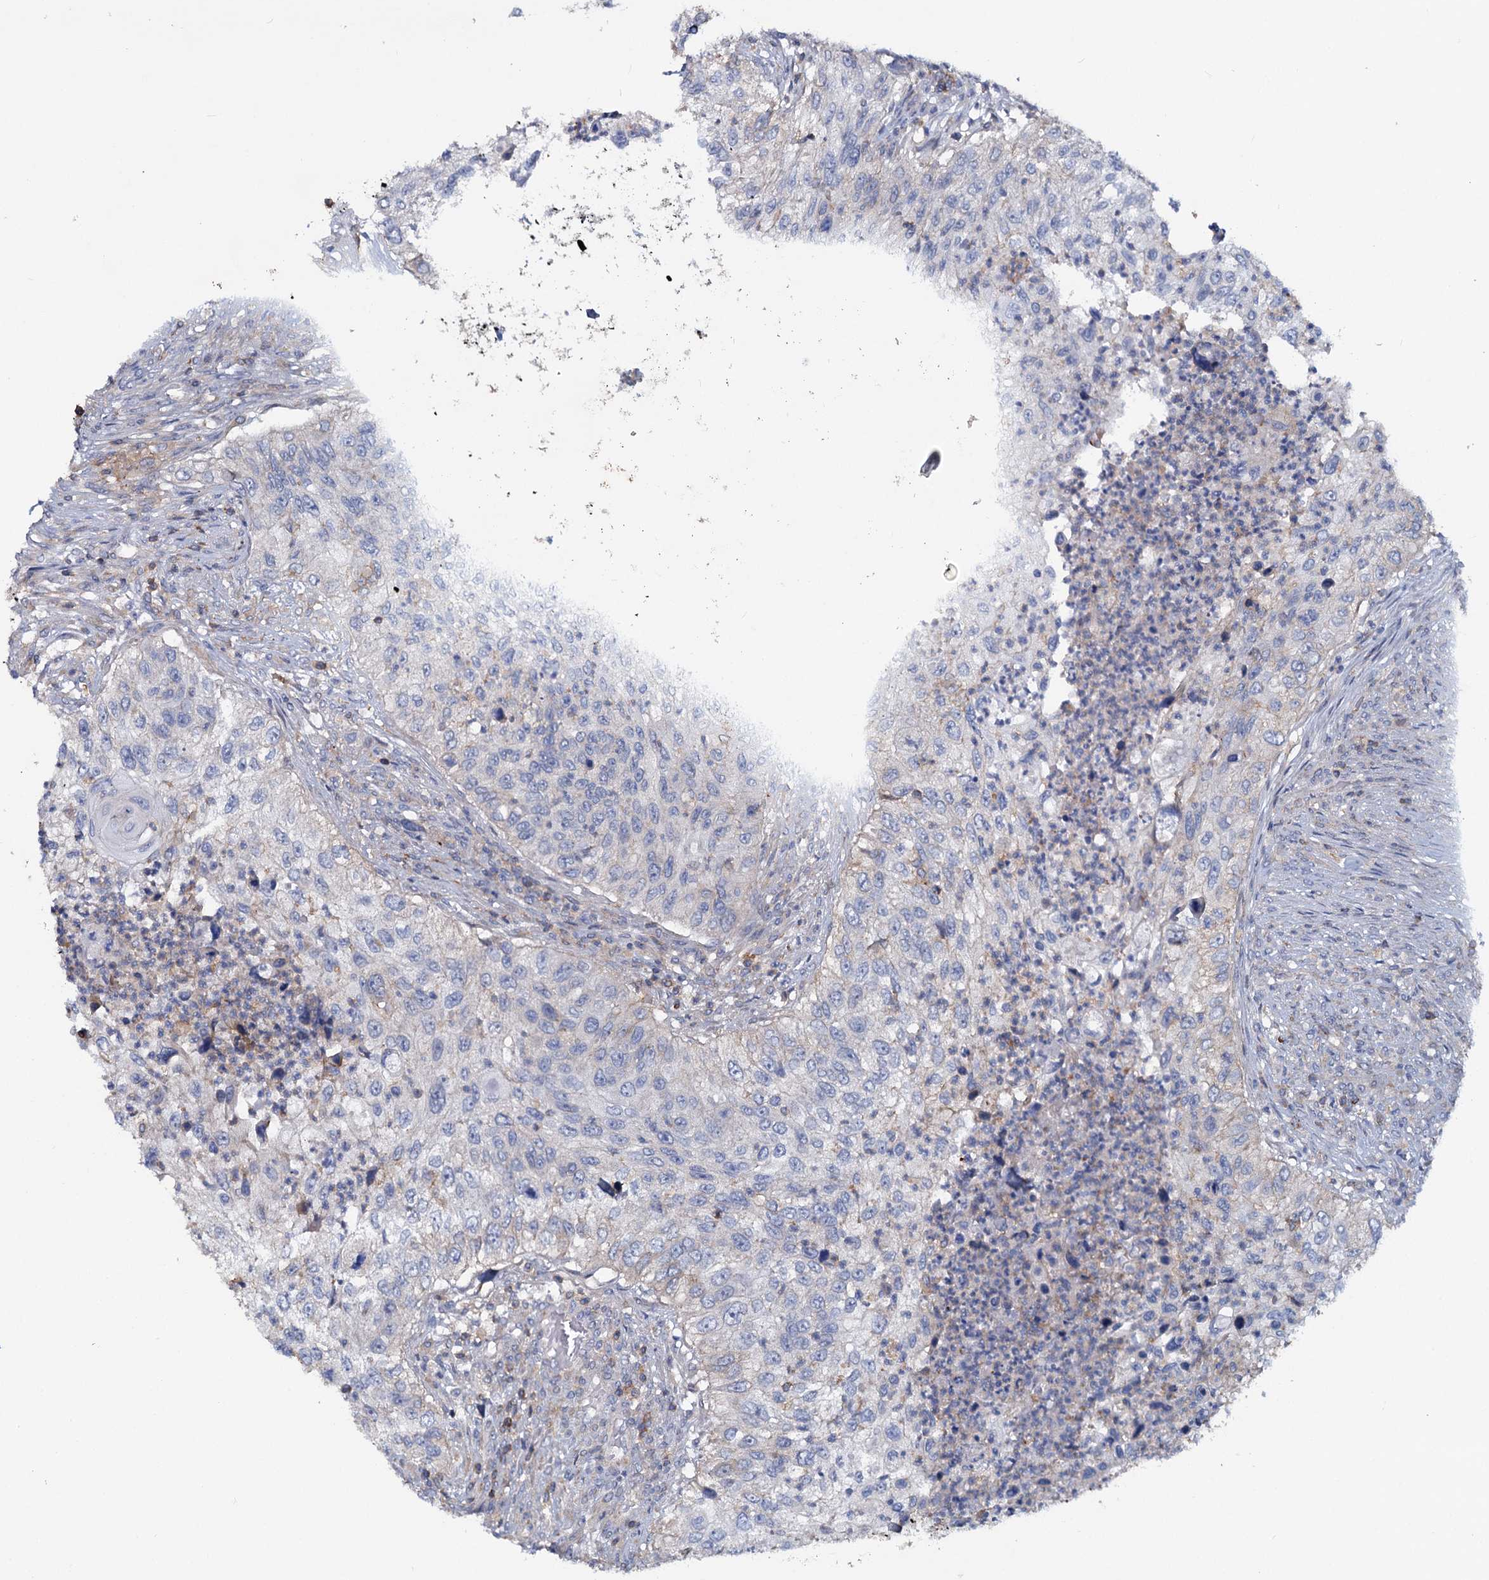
{"staining": {"intensity": "negative", "quantity": "none", "location": "none"}, "tissue": "urothelial cancer", "cell_type": "Tumor cells", "image_type": "cancer", "snomed": [{"axis": "morphology", "description": "Urothelial carcinoma, High grade"}, {"axis": "topography", "description": "Urinary bladder"}], "caption": "Urothelial cancer was stained to show a protein in brown. There is no significant expression in tumor cells.", "gene": "LRCH4", "patient": {"sex": "female", "age": 60}}